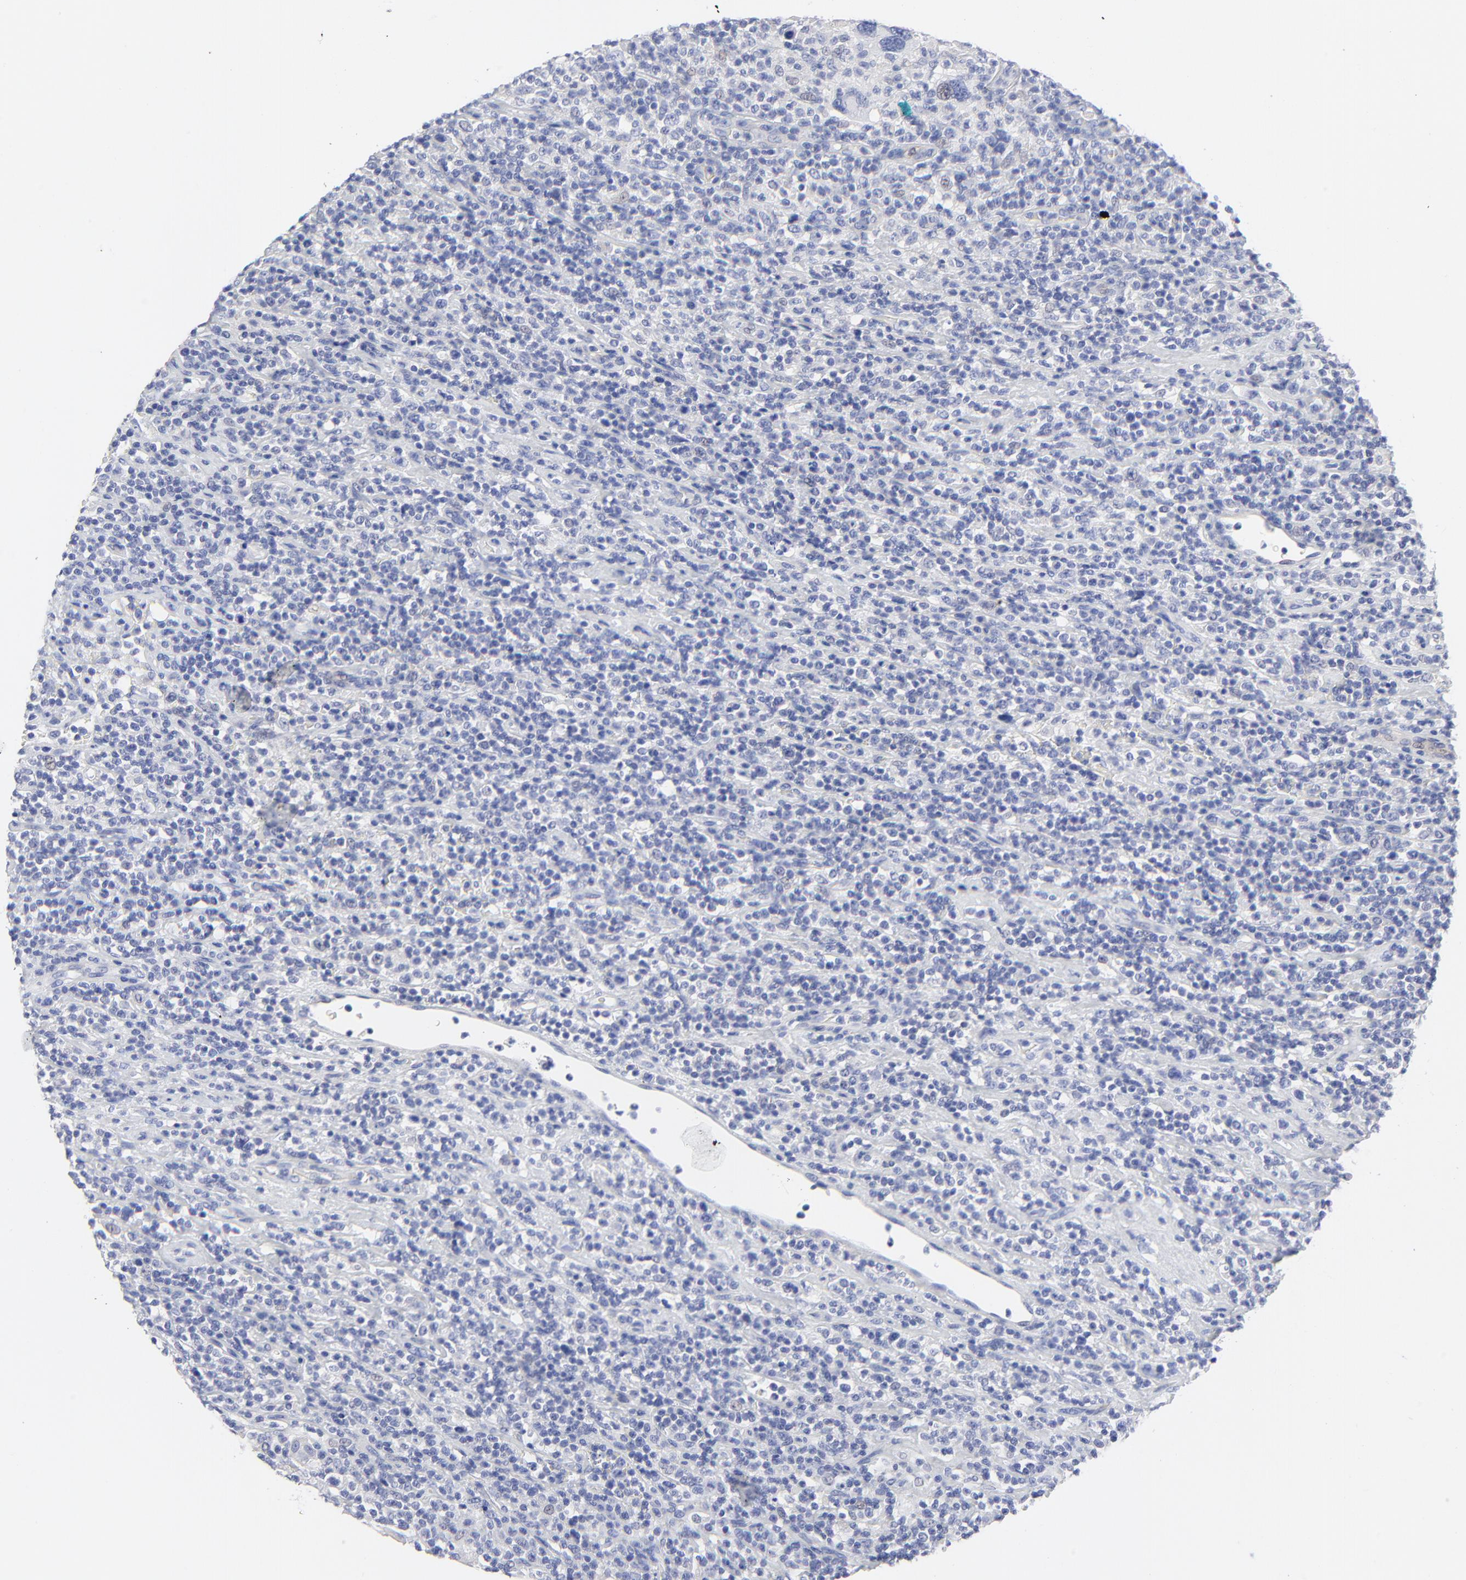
{"staining": {"intensity": "negative", "quantity": "none", "location": "none"}, "tissue": "lymphoma", "cell_type": "Tumor cells", "image_type": "cancer", "snomed": [{"axis": "morphology", "description": "Hodgkin's disease, NOS"}, {"axis": "topography", "description": "Lymph node"}], "caption": "A histopathology image of lymphoma stained for a protein exhibits no brown staining in tumor cells. Brightfield microscopy of immunohistochemistry (IHC) stained with DAB (3,3'-diaminobenzidine) (brown) and hematoxylin (blue), captured at high magnification.", "gene": "PSD3", "patient": {"sex": "male", "age": 65}}